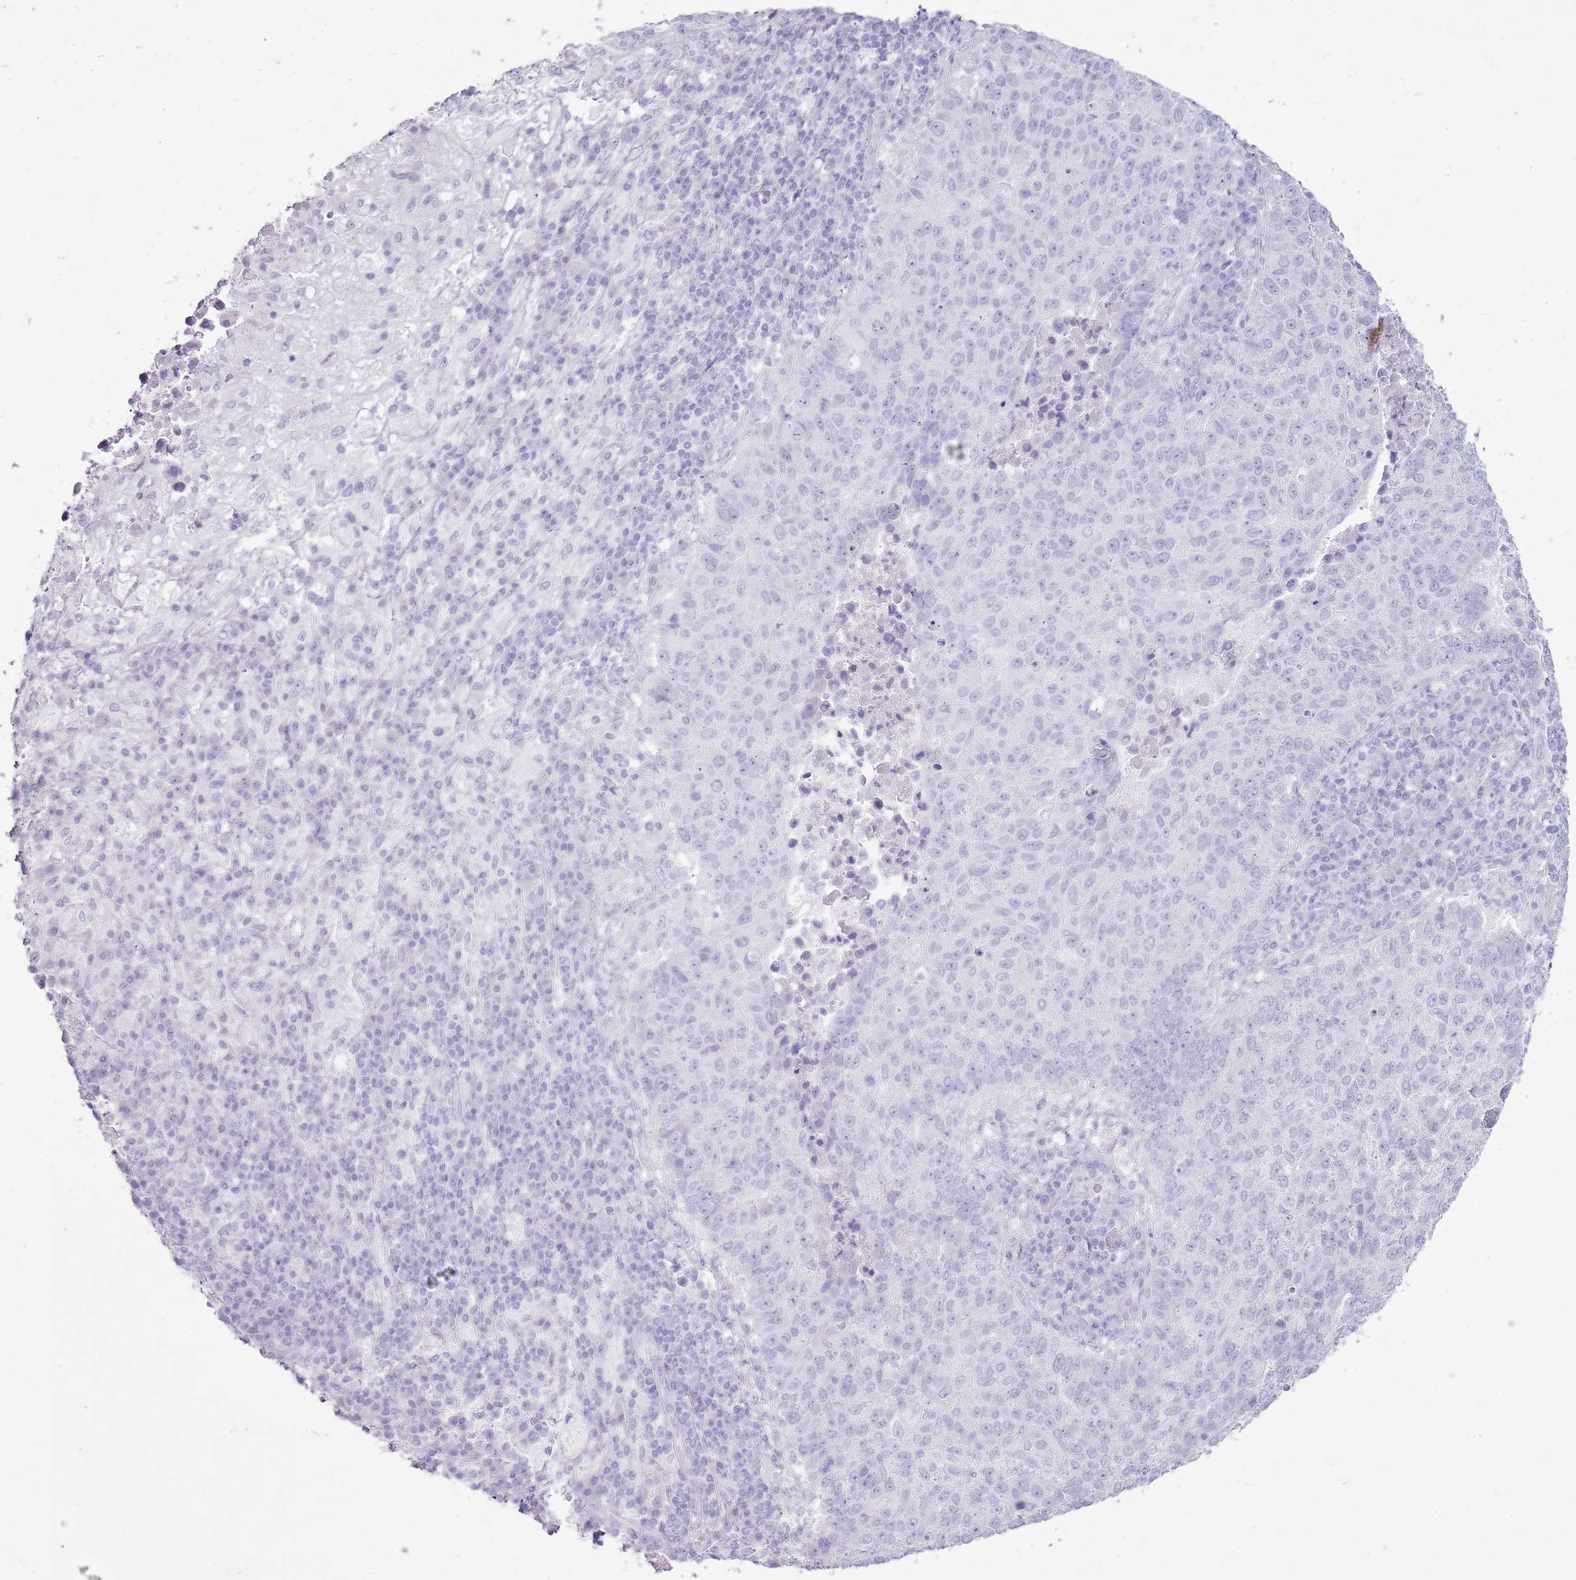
{"staining": {"intensity": "negative", "quantity": "none", "location": "none"}, "tissue": "lung cancer", "cell_type": "Tumor cells", "image_type": "cancer", "snomed": [{"axis": "morphology", "description": "Squamous cell carcinoma, NOS"}, {"axis": "topography", "description": "Lung"}], "caption": "The histopathology image exhibits no significant expression in tumor cells of lung cancer. The staining is performed using DAB brown chromogen with nuclei counter-stained in using hematoxylin.", "gene": "CNFN", "patient": {"sex": "male", "age": 73}}